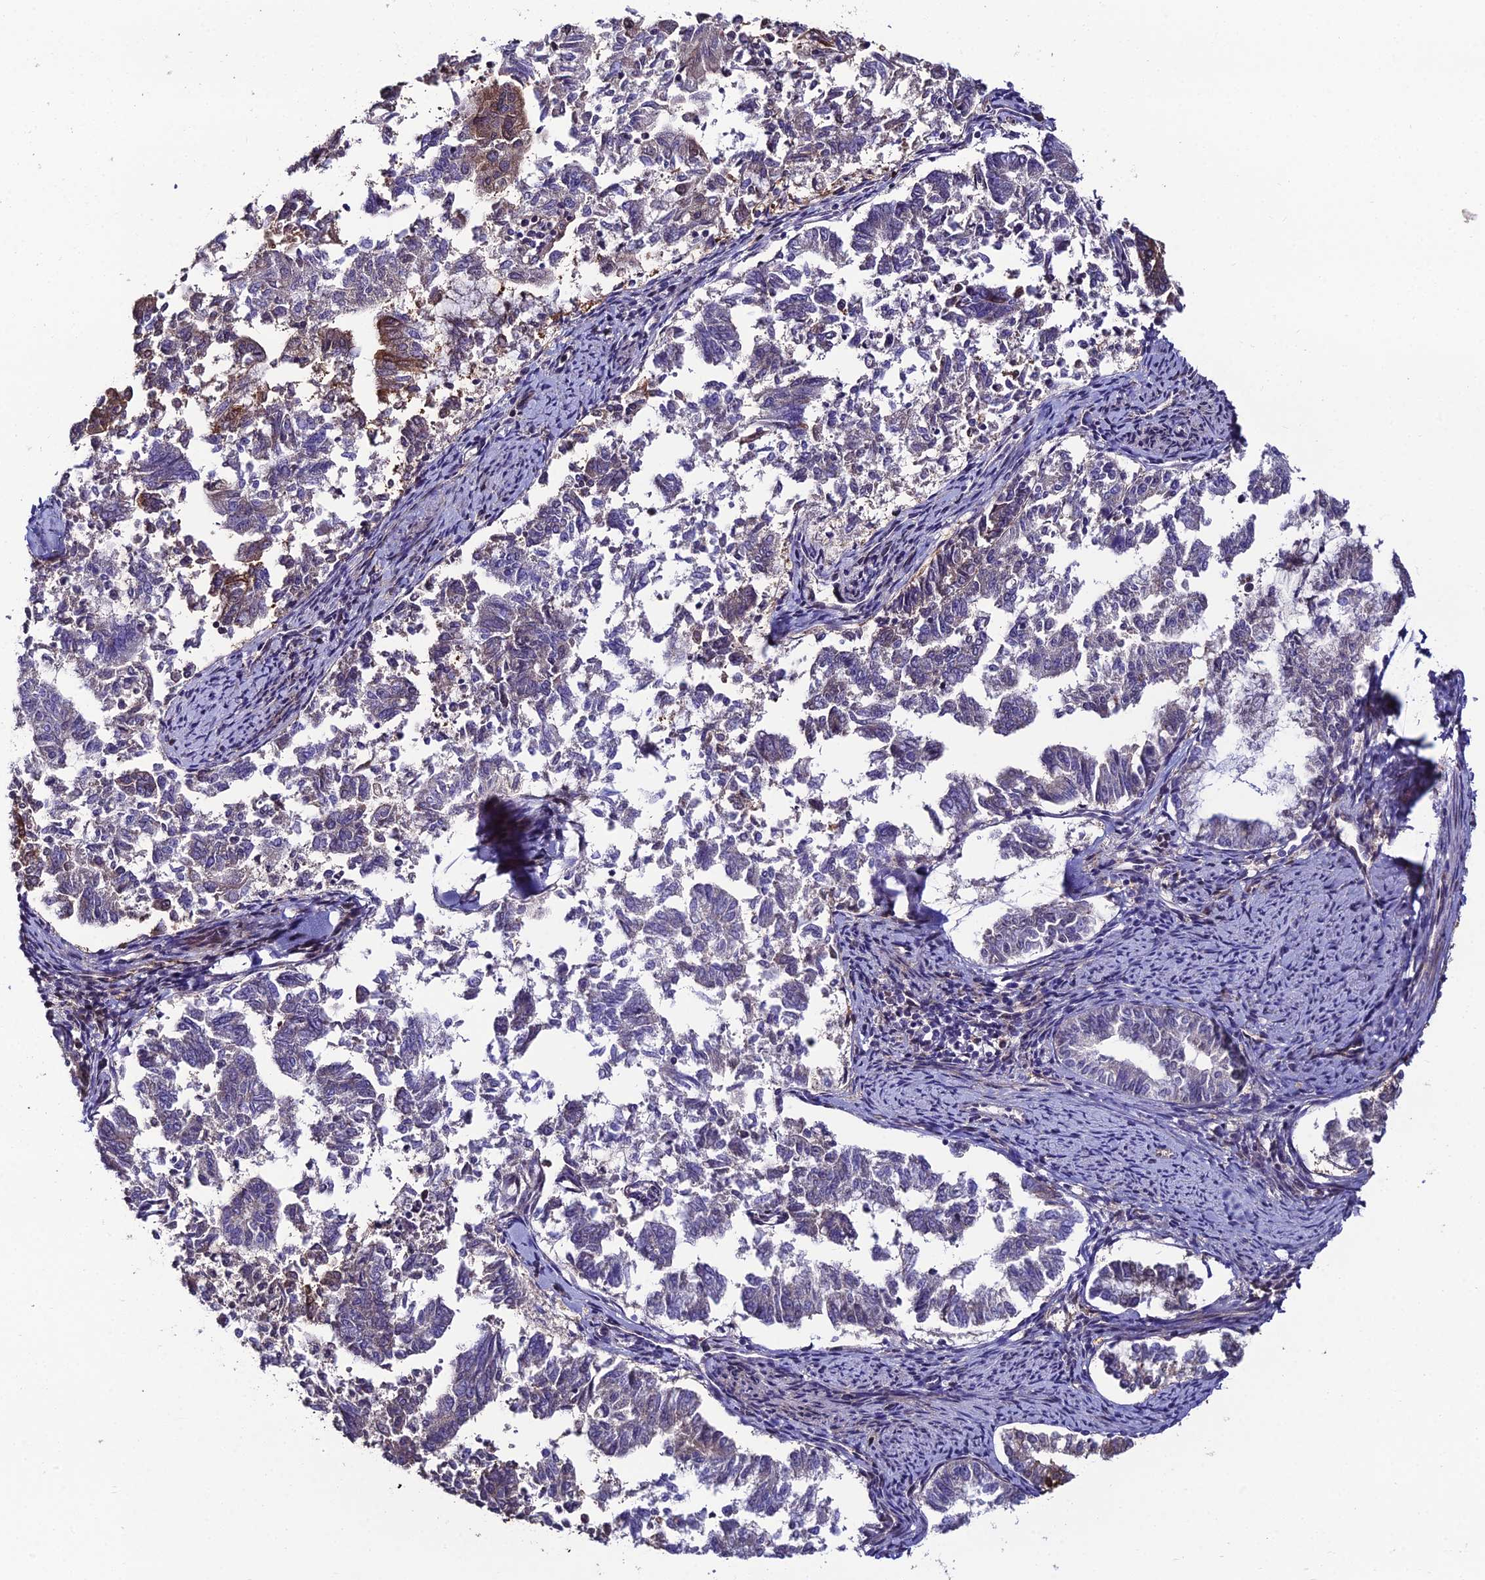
{"staining": {"intensity": "moderate", "quantity": "<25%", "location": "cytoplasmic/membranous"}, "tissue": "endometrial cancer", "cell_type": "Tumor cells", "image_type": "cancer", "snomed": [{"axis": "morphology", "description": "Adenocarcinoma, NOS"}, {"axis": "topography", "description": "Endometrium"}], "caption": "DAB (3,3'-diaminobenzidine) immunohistochemical staining of adenocarcinoma (endometrial) shows moderate cytoplasmic/membranous protein staining in about <25% of tumor cells.", "gene": "DDX19A", "patient": {"sex": "female", "age": 79}}